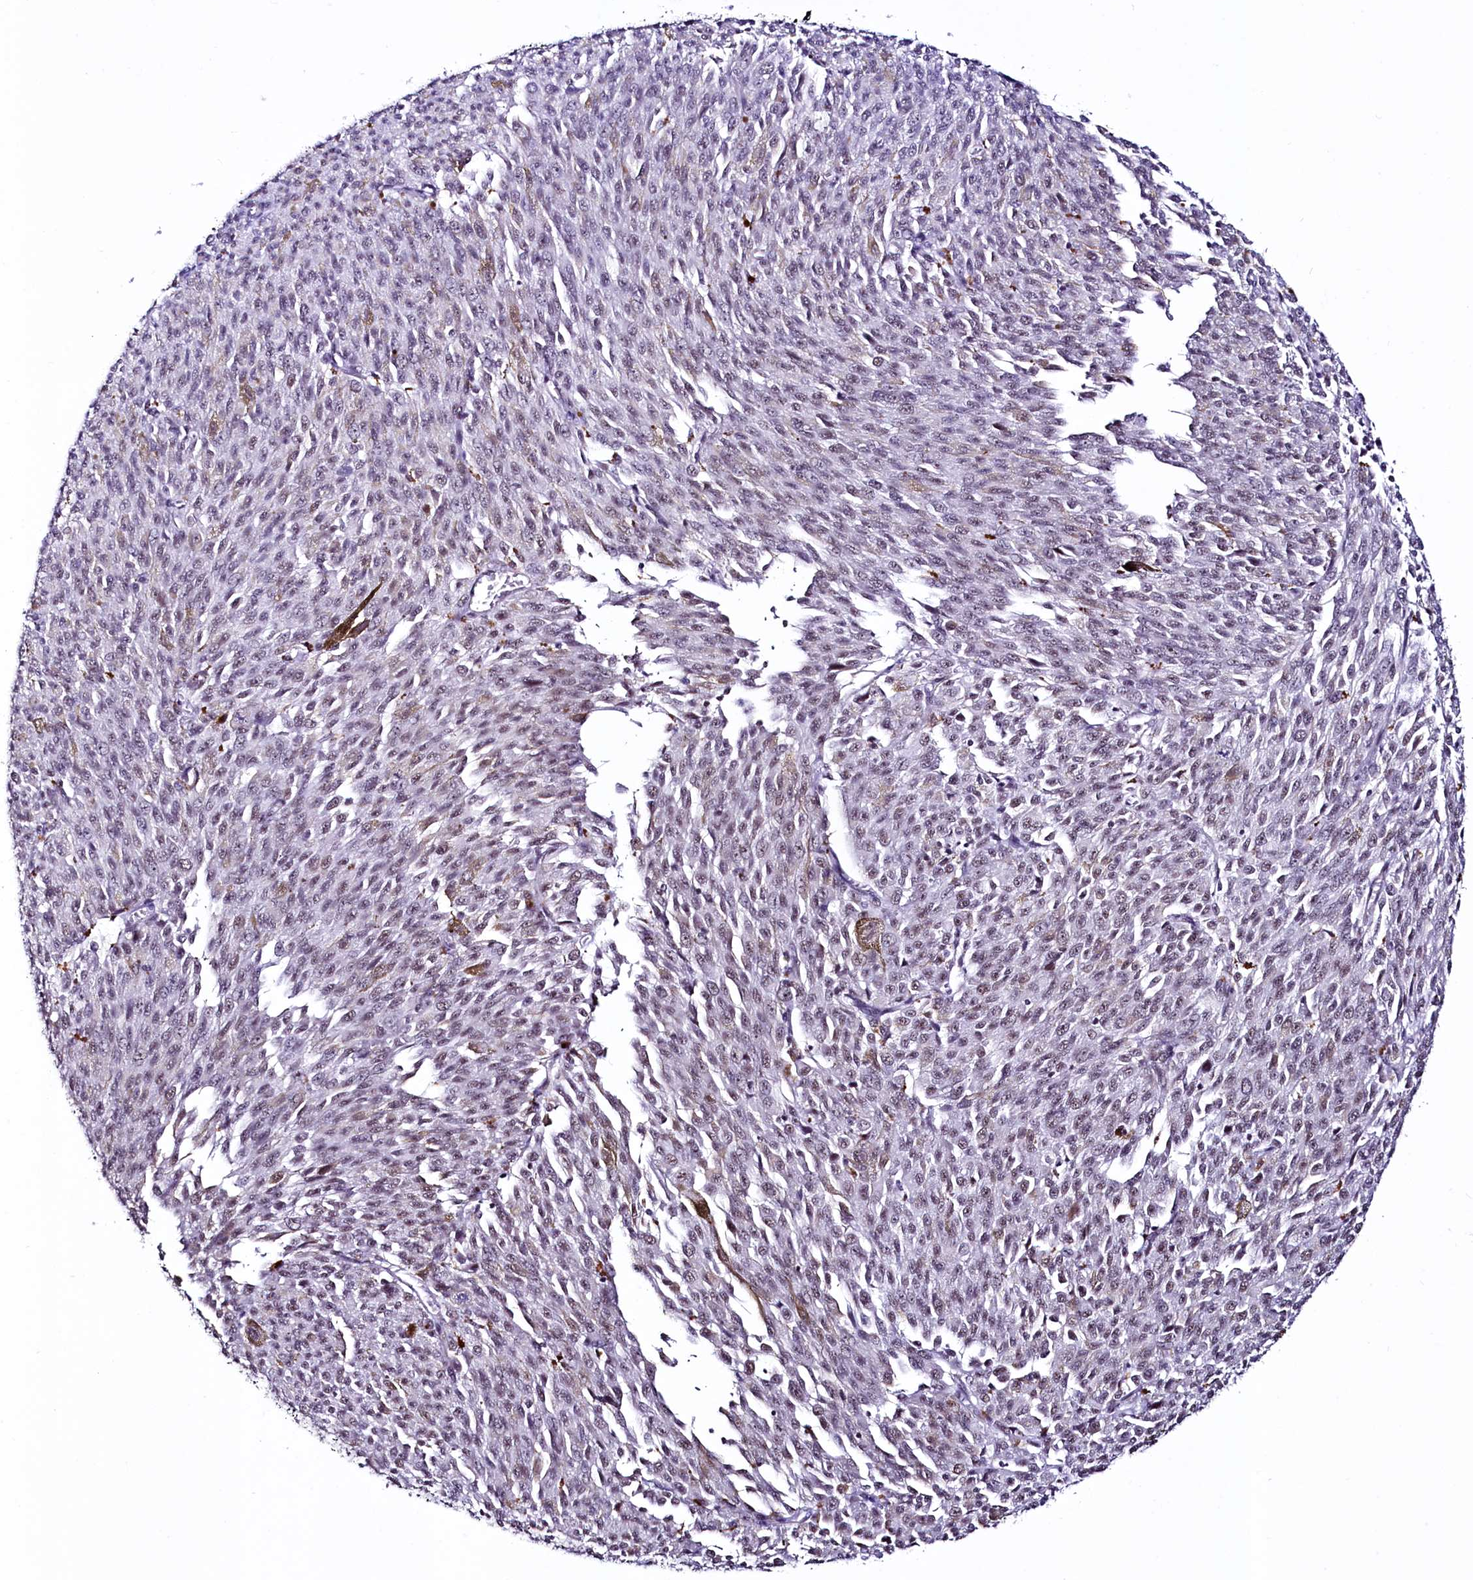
{"staining": {"intensity": "weak", "quantity": "25%-75%", "location": "nuclear"}, "tissue": "melanoma", "cell_type": "Tumor cells", "image_type": "cancer", "snomed": [{"axis": "morphology", "description": "Malignant melanoma, NOS"}, {"axis": "topography", "description": "Skin"}], "caption": "The micrograph demonstrates staining of malignant melanoma, revealing weak nuclear protein expression (brown color) within tumor cells.", "gene": "SFSWAP", "patient": {"sex": "female", "age": 52}}